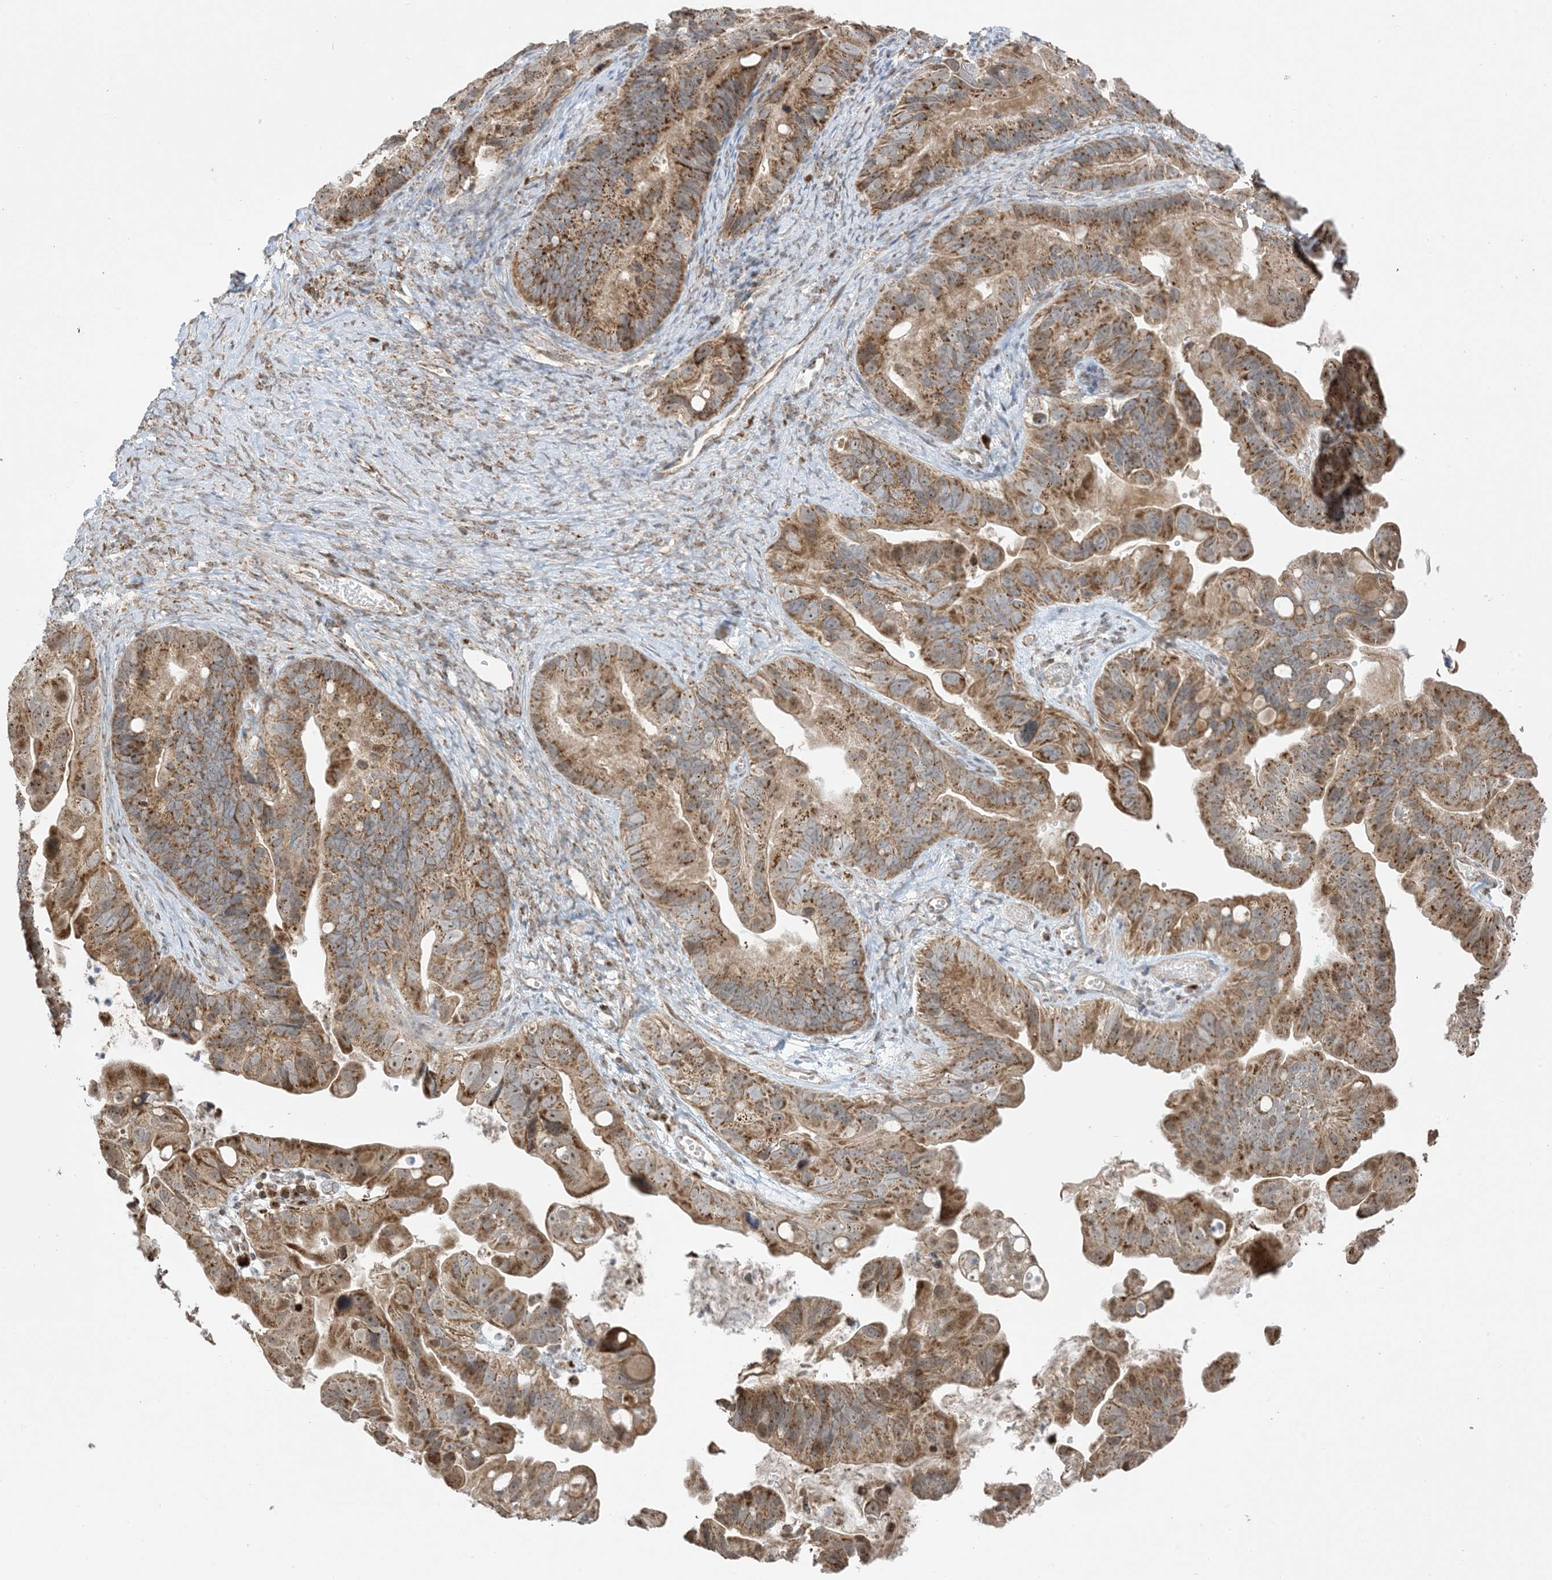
{"staining": {"intensity": "moderate", "quantity": ">75%", "location": "cytoplasmic/membranous,nuclear"}, "tissue": "ovarian cancer", "cell_type": "Tumor cells", "image_type": "cancer", "snomed": [{"axis": "morphology", "description": "Cystadenocarcinoma, serous, NOS"}, {"axis": "topography", "description": "Ovary"}], "caption": "This is a photomicrograph of immunohistochemistry (IHC) staining of ovarian cancer, which shows moderate positivity in the cytoplasmic/membranous and nuclear of tumor cells.", "gene": "MAPKBP1", "patient": {"sex": "female", "age": 56}}